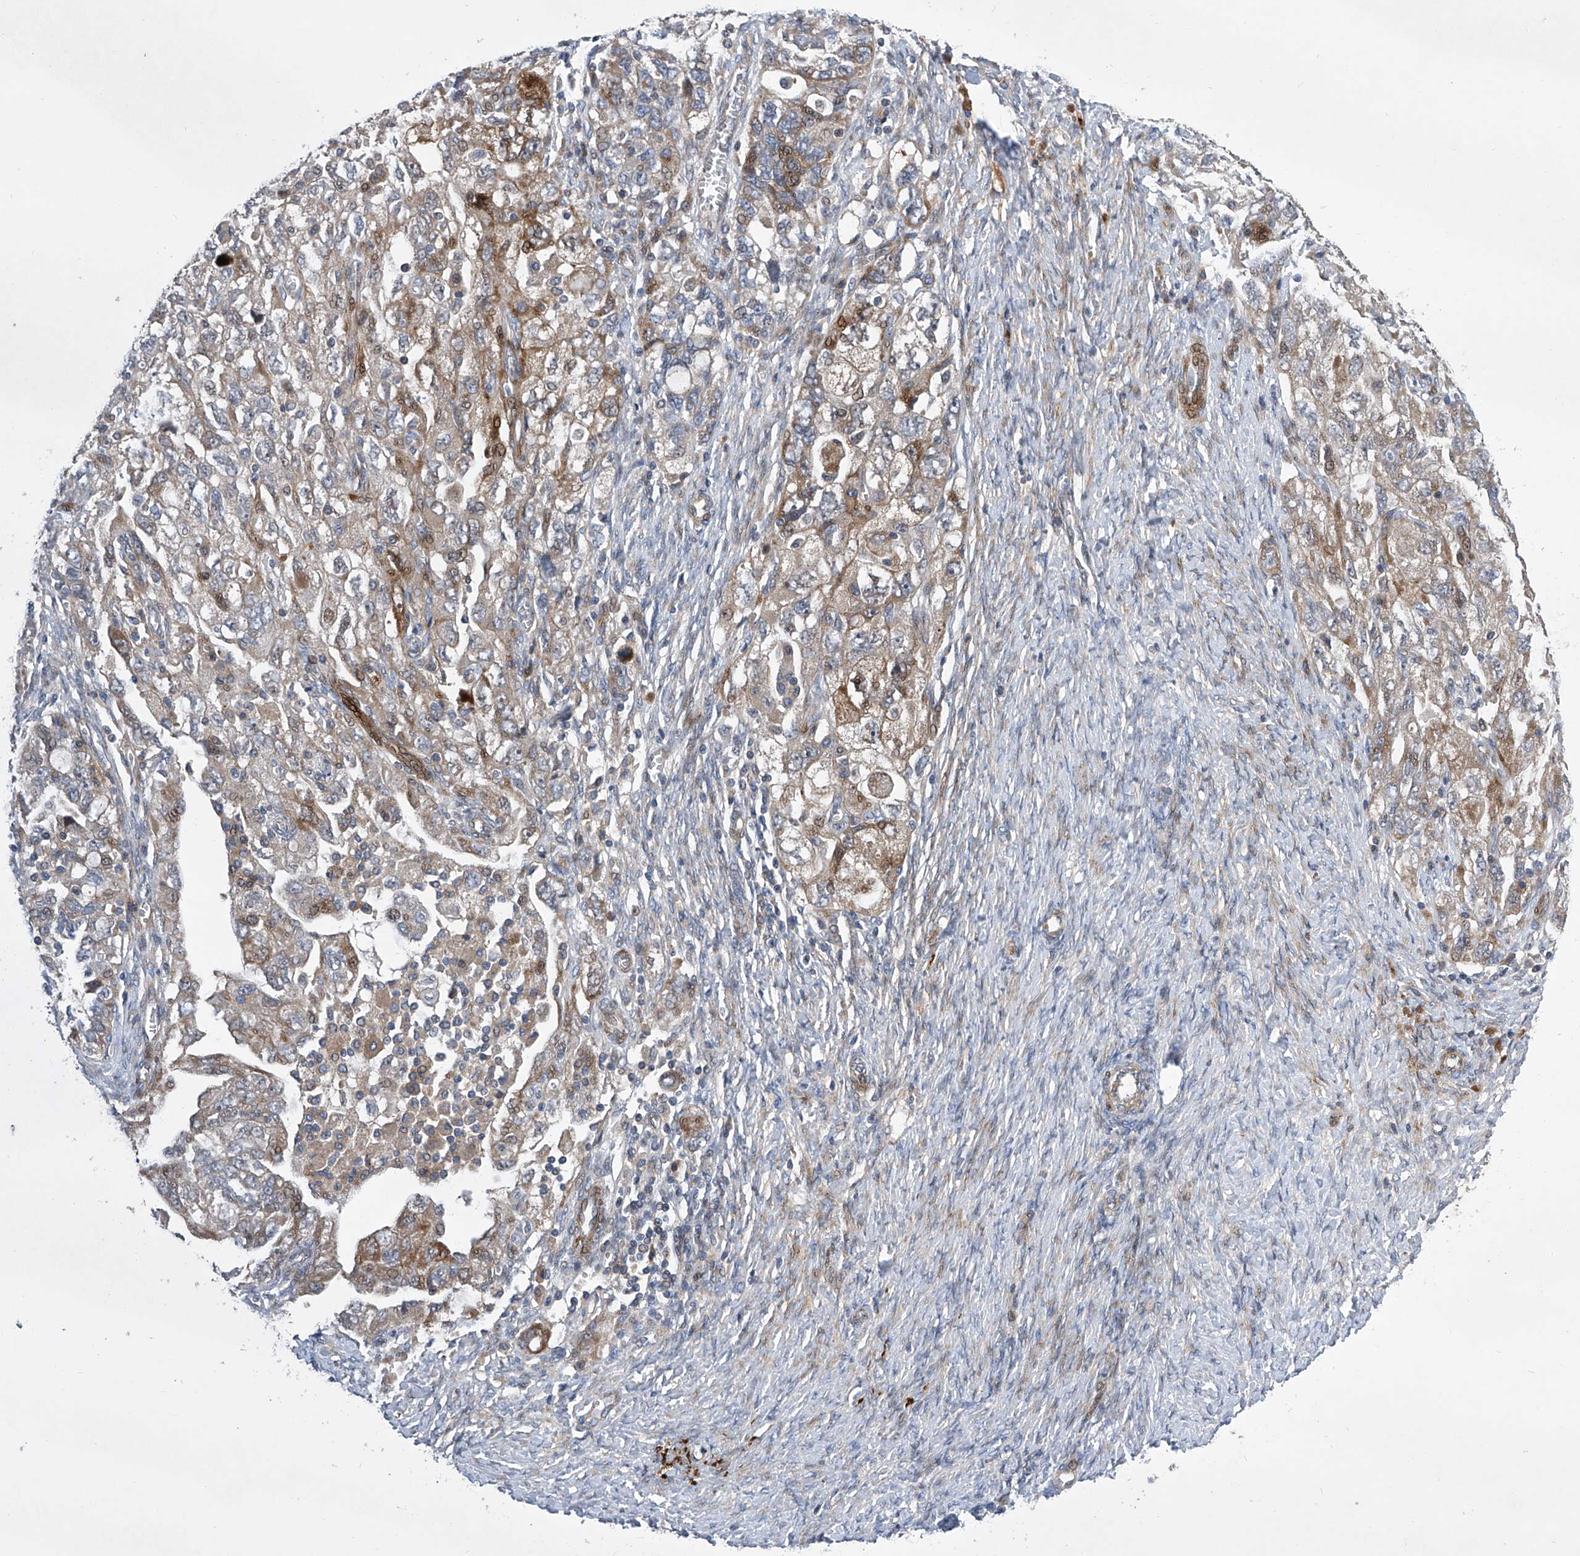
{"staining": {"intensity": "moderate", "quantity": "<25%", "location": "cytoplasmic/membranous,nuclear"}, "tissue": "ovarian cancer", "cell_type": "Tumor cells", "image_type": "cancer", "snomed": [{"axis": "morphology", "description": "Carcinoma, NOS"}, {"axis": "morphology", "description": "Cystadenocarcinoma, serous, NOS"}, {"axis": "topography", "description": "Ovary"}], "caption": "Immunohistochemical staining of ovarian cancer demonstrates moderate cytoplasmic/membranous and nuclear protein expression in approximately <25% of tumor cells.", "gene": "USF3", "patient": {"sex": "female", "age": 69}}